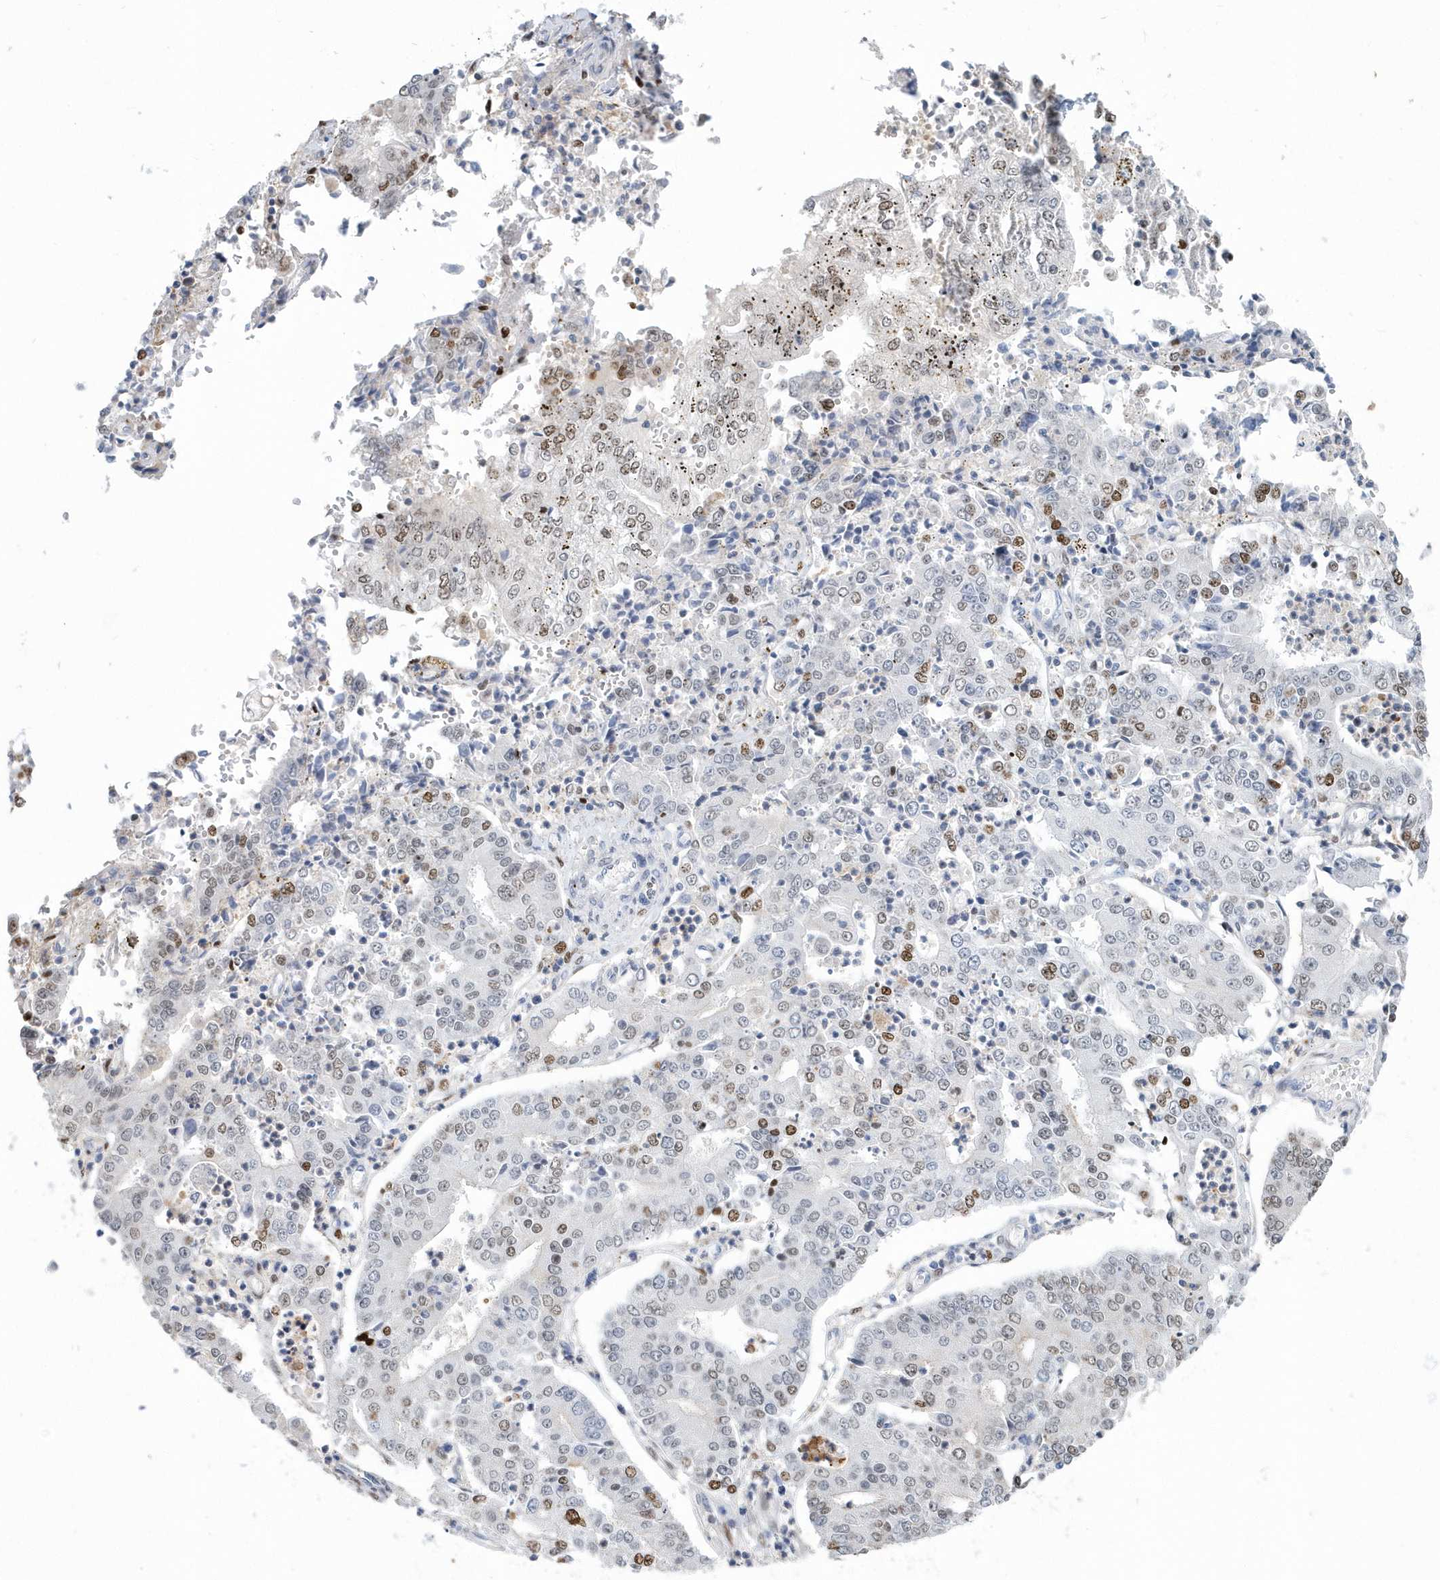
{"staining": {"intensity": "moderate", "quantity": "25%-75%", "location": "nuclear"}, "tissue": "stomach cancer", "cell_type": "Tumor cells", "image_type": "cancer", "snomed": [{"axis": "morphology", "description": "Adenocarcinoma, NOS"}, {"axis": "topography", "description": "Stomach"}], "caption": "Stomach adenocarcinoma was stained to show a protein in brown. There is medium levels of moderate nuclear staining in about 25%-75% of tumor cells.", "gene": "MACROH2A2", "patient": {"sex": "male", "age": 76}}